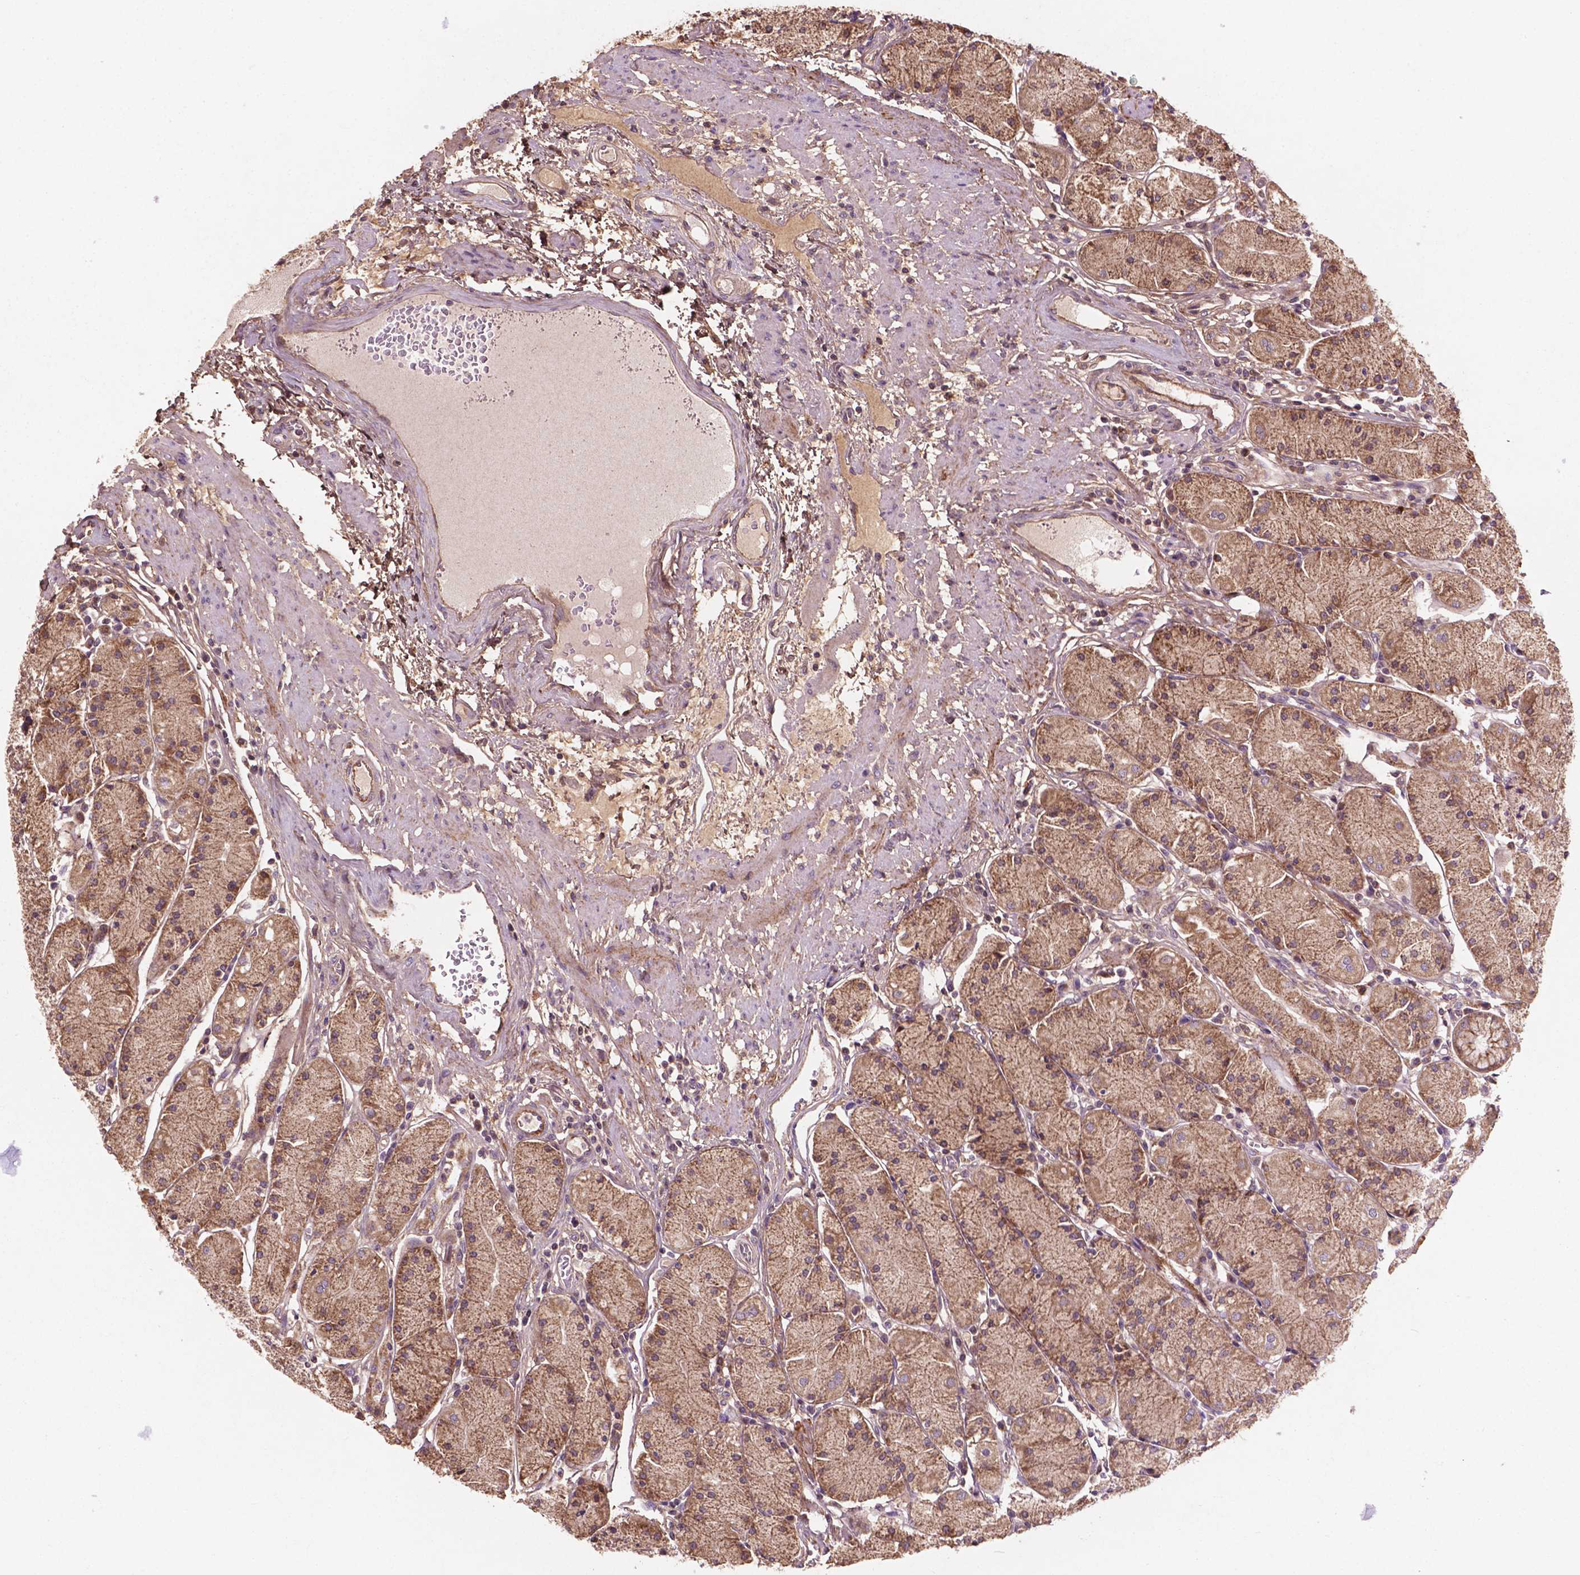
{"staining": {"intensity": "moderate", "quantity": ">75%", "location": "cytoplasmic/membranous"}, "tissue": "stomach", "cell_type": "Glandular cells", "image_type": "normal", "snomed": [{"axis": "morphology", "description": "Normal tissue, NOS"}, {"axis": "topography", "description": "Stomach, upper"}], "caption": "Unremarkable stomach reveals moderate cytoplasmic/membranous positivity in approximately >75% of glandular cells, visualized by immunohistochemistry. The protein of interest is shown in brown color, while the nuclei are stained blue.", "gene": "GJA9", "patient": {"sex": "male", "age": 69}}